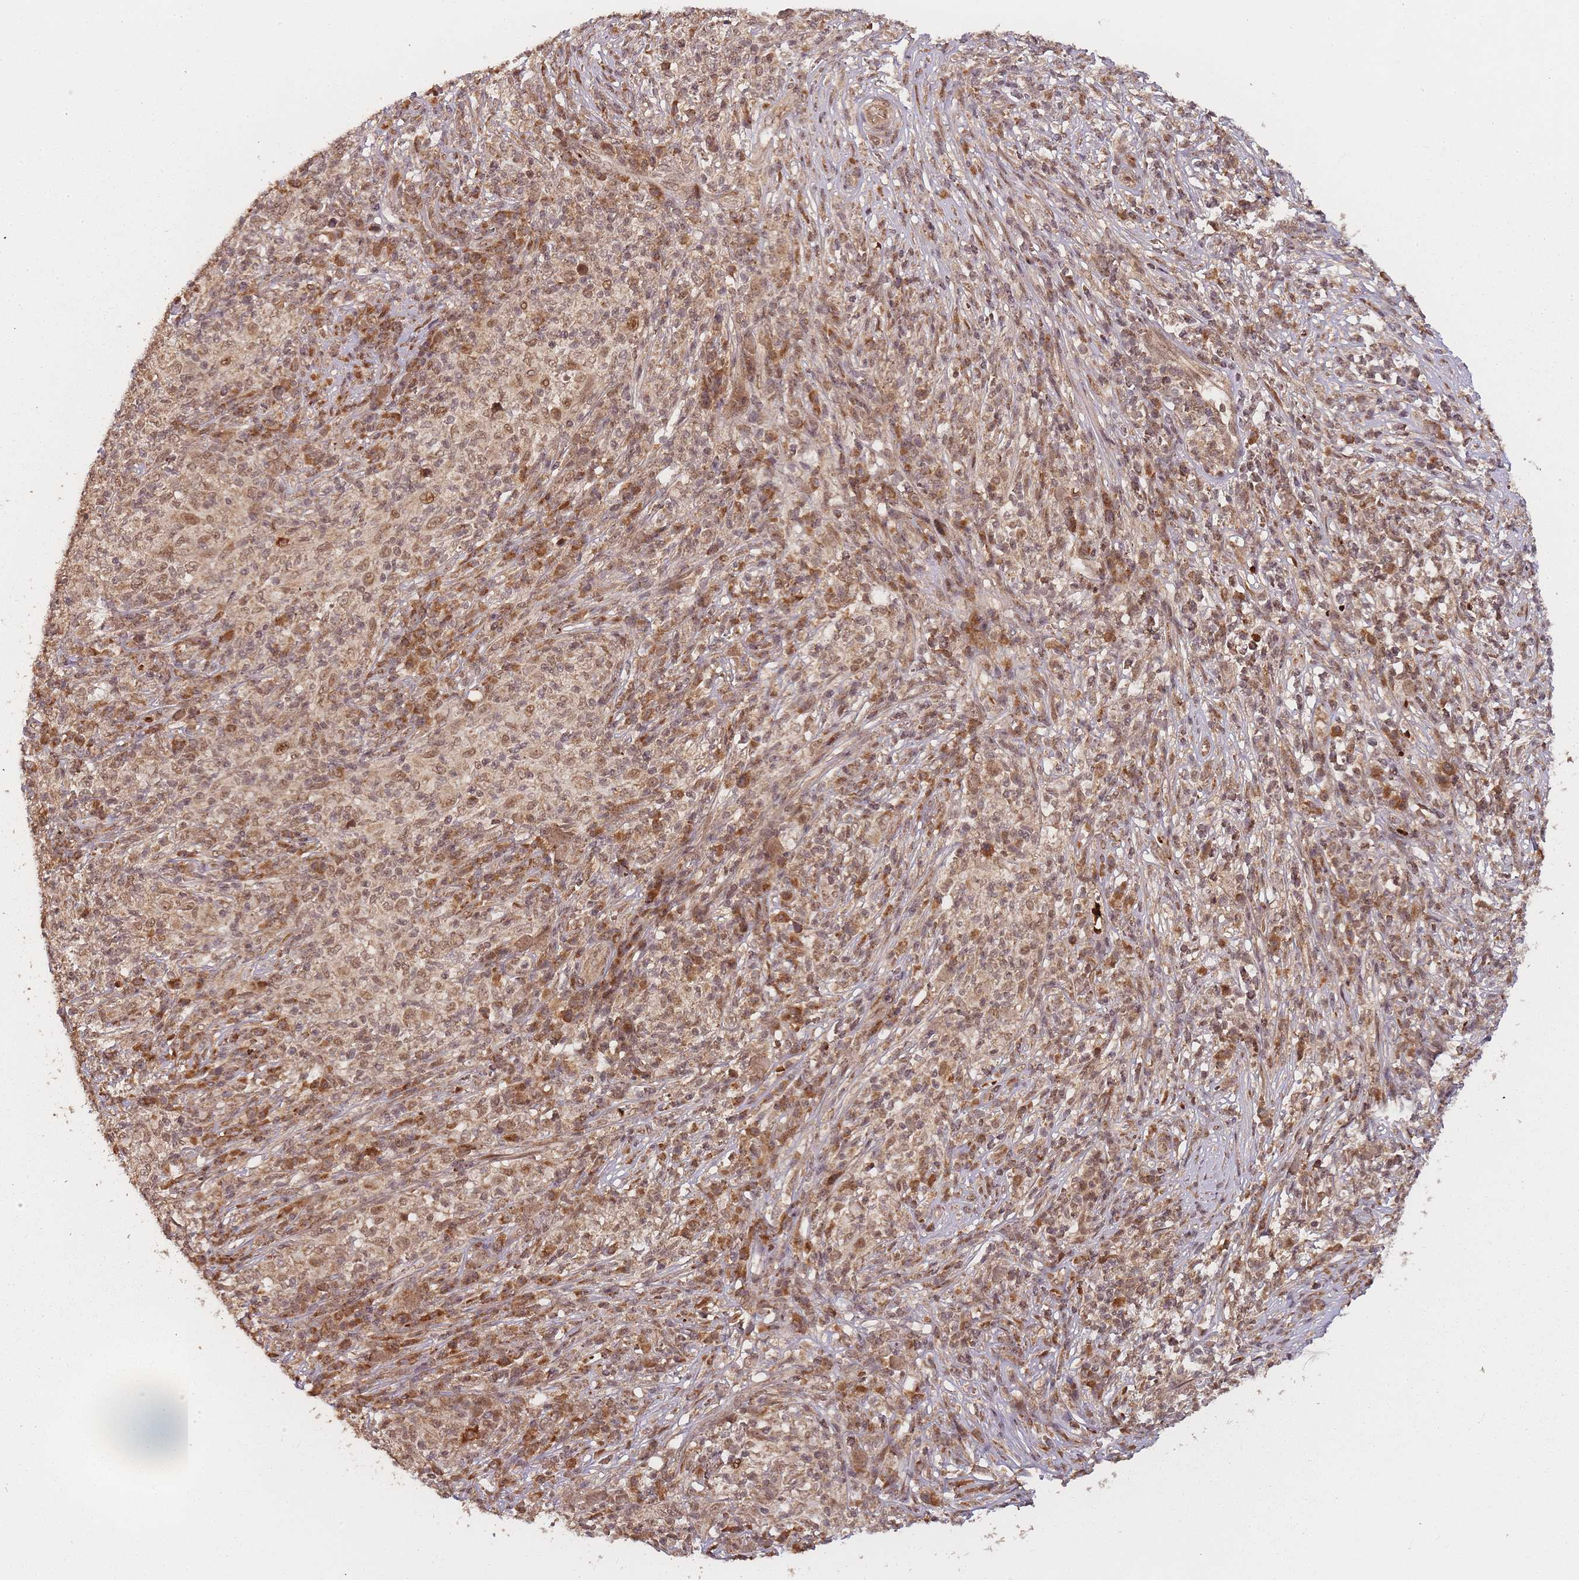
{"staining": {"intensity": "moderate", "quantity": ">75%", "location": "cytoplasmic/membranous,nuclear"}, "tissue": "melanoma", "cell_type": "Tumor cells", "image_type": "cancer", "snomed": [{"axis": "morphology", "description": "Malignant melanoma, NOS"}, {"axis": "topography", "description": "Skin"}], "caption": "Immunohistochemistry (IHC) of human melanoma reveals medium levels of moderate cytoplasmic/membranous and nuclear expression in approximately >75% of tumor cells.", "gene": "ZNF497", "patient": {"sex": "male", "age": 66}}